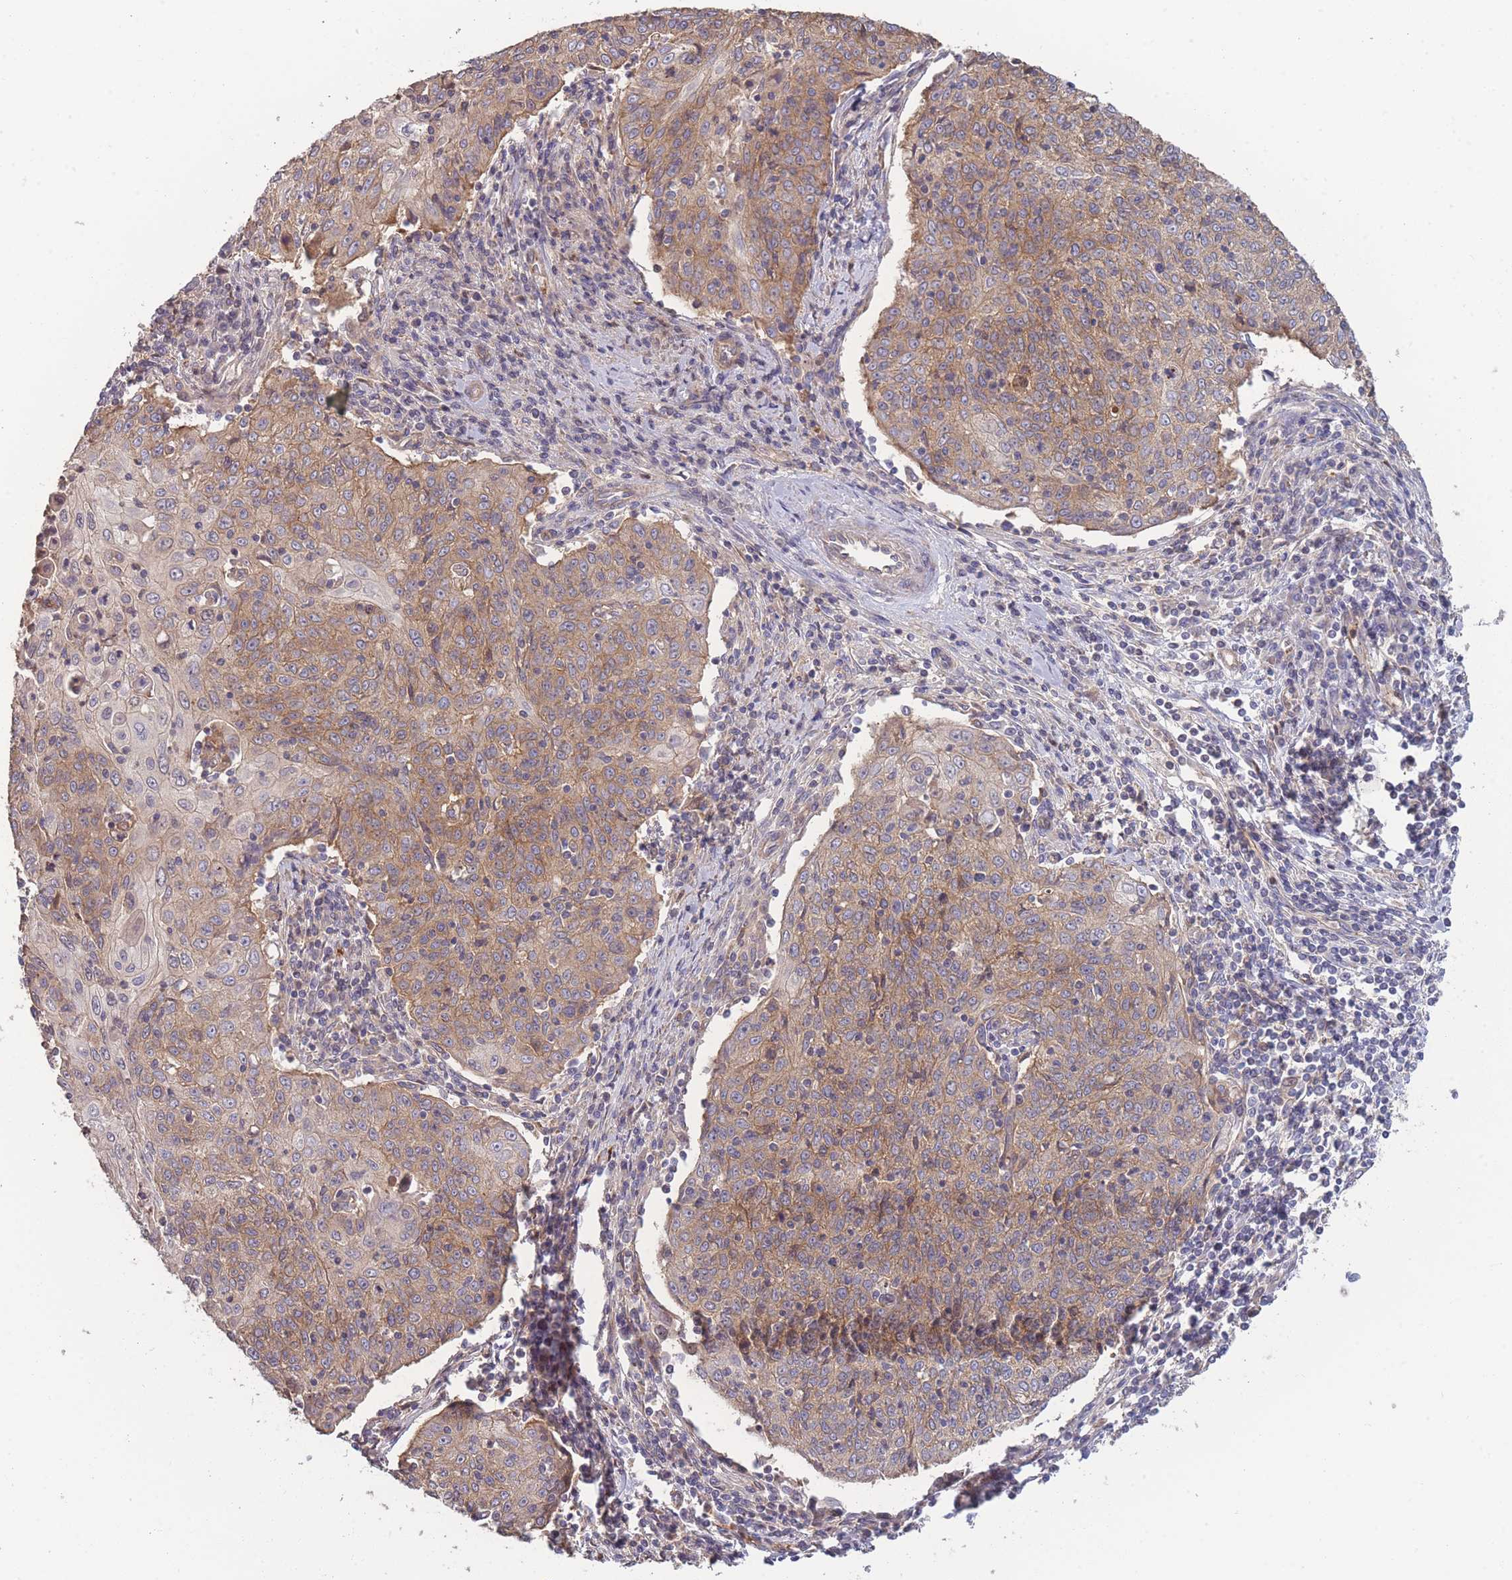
{"staining": {"intensity": "moderate", "quantity": ">75%", "location": "cytoplasmic/membranous"}, "tissue": "cervical cancer", "cell_type": "Tumor cells", "image_type": "cancer", "snomed": [{"axis": "morphology", "description": "Squamous cell carcinoma, NOS"}, {"axis": "topography", "description": "Cervix"}], "caption": "IHC image of human squamous cell carcinoma (cervical) stained for a protein (brown), which displays medium levels of moderate cytoplasmic/membranous expression in approximately >75% of tumor cells.", "gene": "STEAP3", "patient": {"sex": "female", "age": 48}}